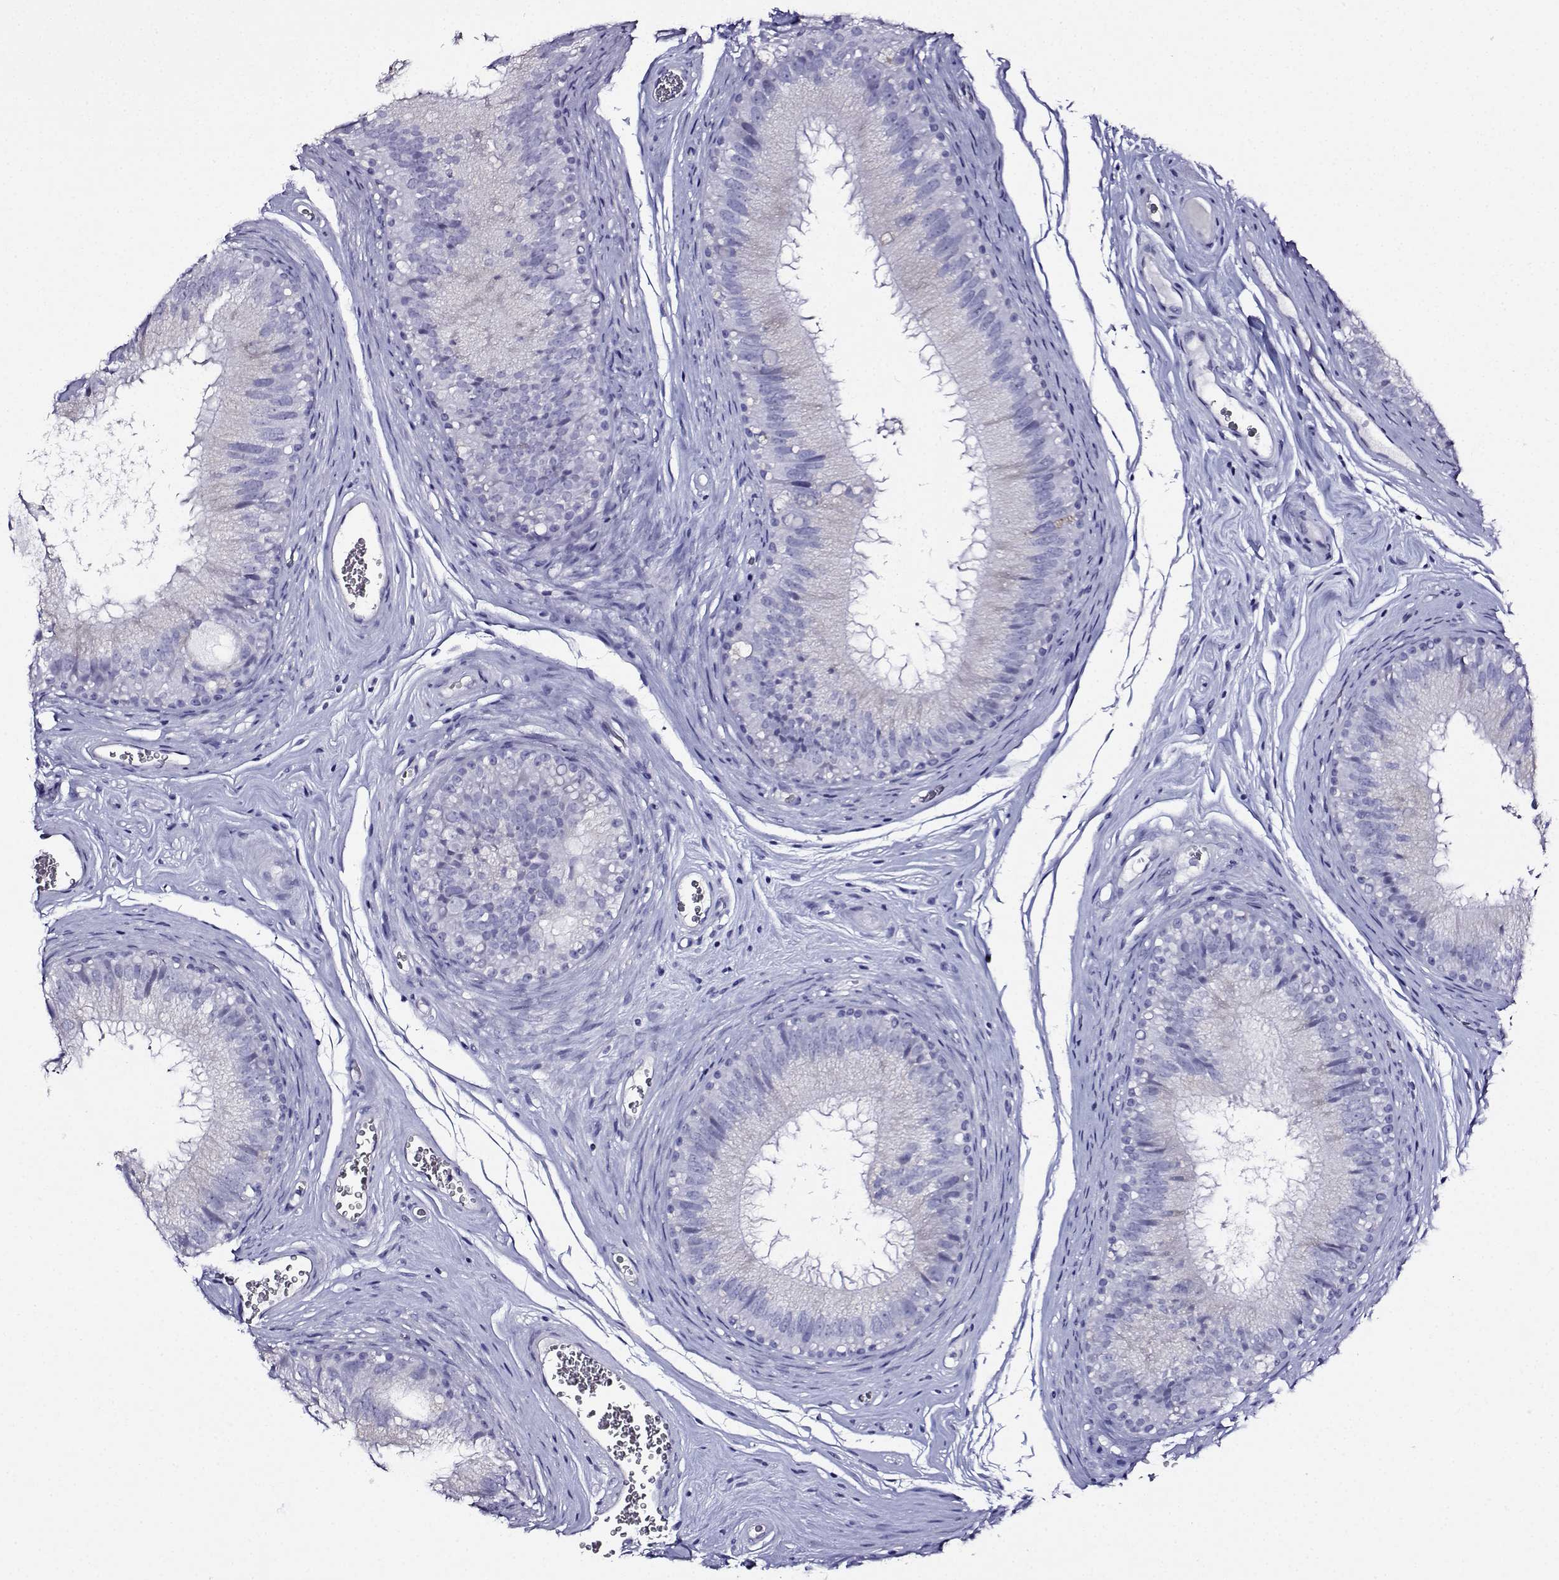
{"staining": {"intensity": "negative", "quantity": "none", "location": "none"}, "tissue": "epididymis", "cell_type": "Glandular cells", "image_type": "normal", "snomed": [{"axis": "morphology", "description": "Normal tissue, NOS"}, {"axis": "topography", "description": "Epididymis"}], "caption": "DAB immunohistochemical staining of normal human epididymis displays no significant expression in glandular cells.", "gene": "FBXO24", "patient": {"sex": "male", "age": 37}}